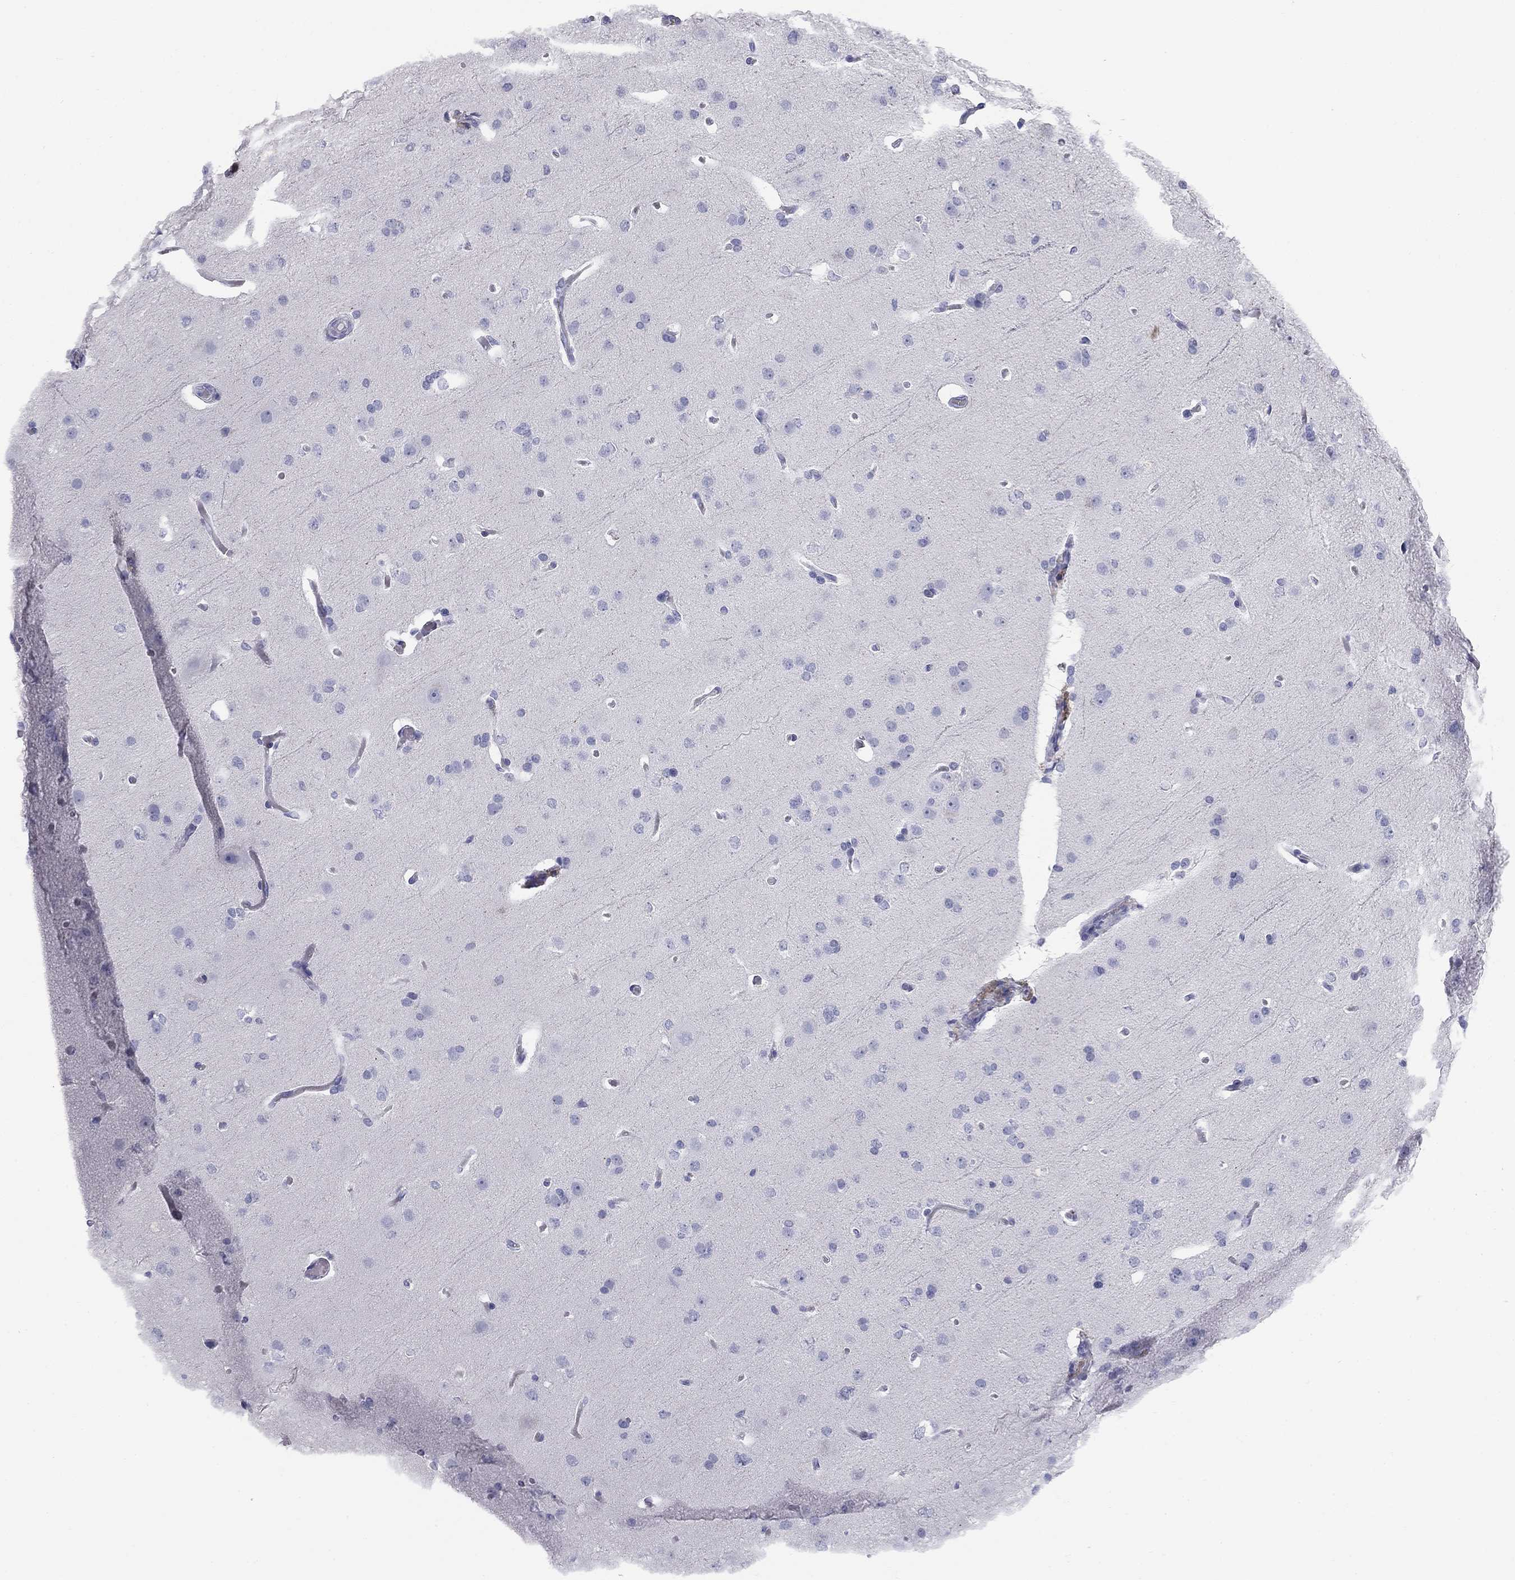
{"staining": {"intensity": "negative", "quantity": "none", "location": "none"}, "tissue": "glioma", "cell_type": "Tumor cells", "image_type": "cancer", "snomed": [{"axis": "morphology", "description": "Glioma, malignant, Low grade"}, {"axis": "topography", "description": "Brain"}], "caption": "Tumor cells show no significant positivity in glioma.", "gene": "SULT2B1", "patient": {"sex": "male", "age": 41}}